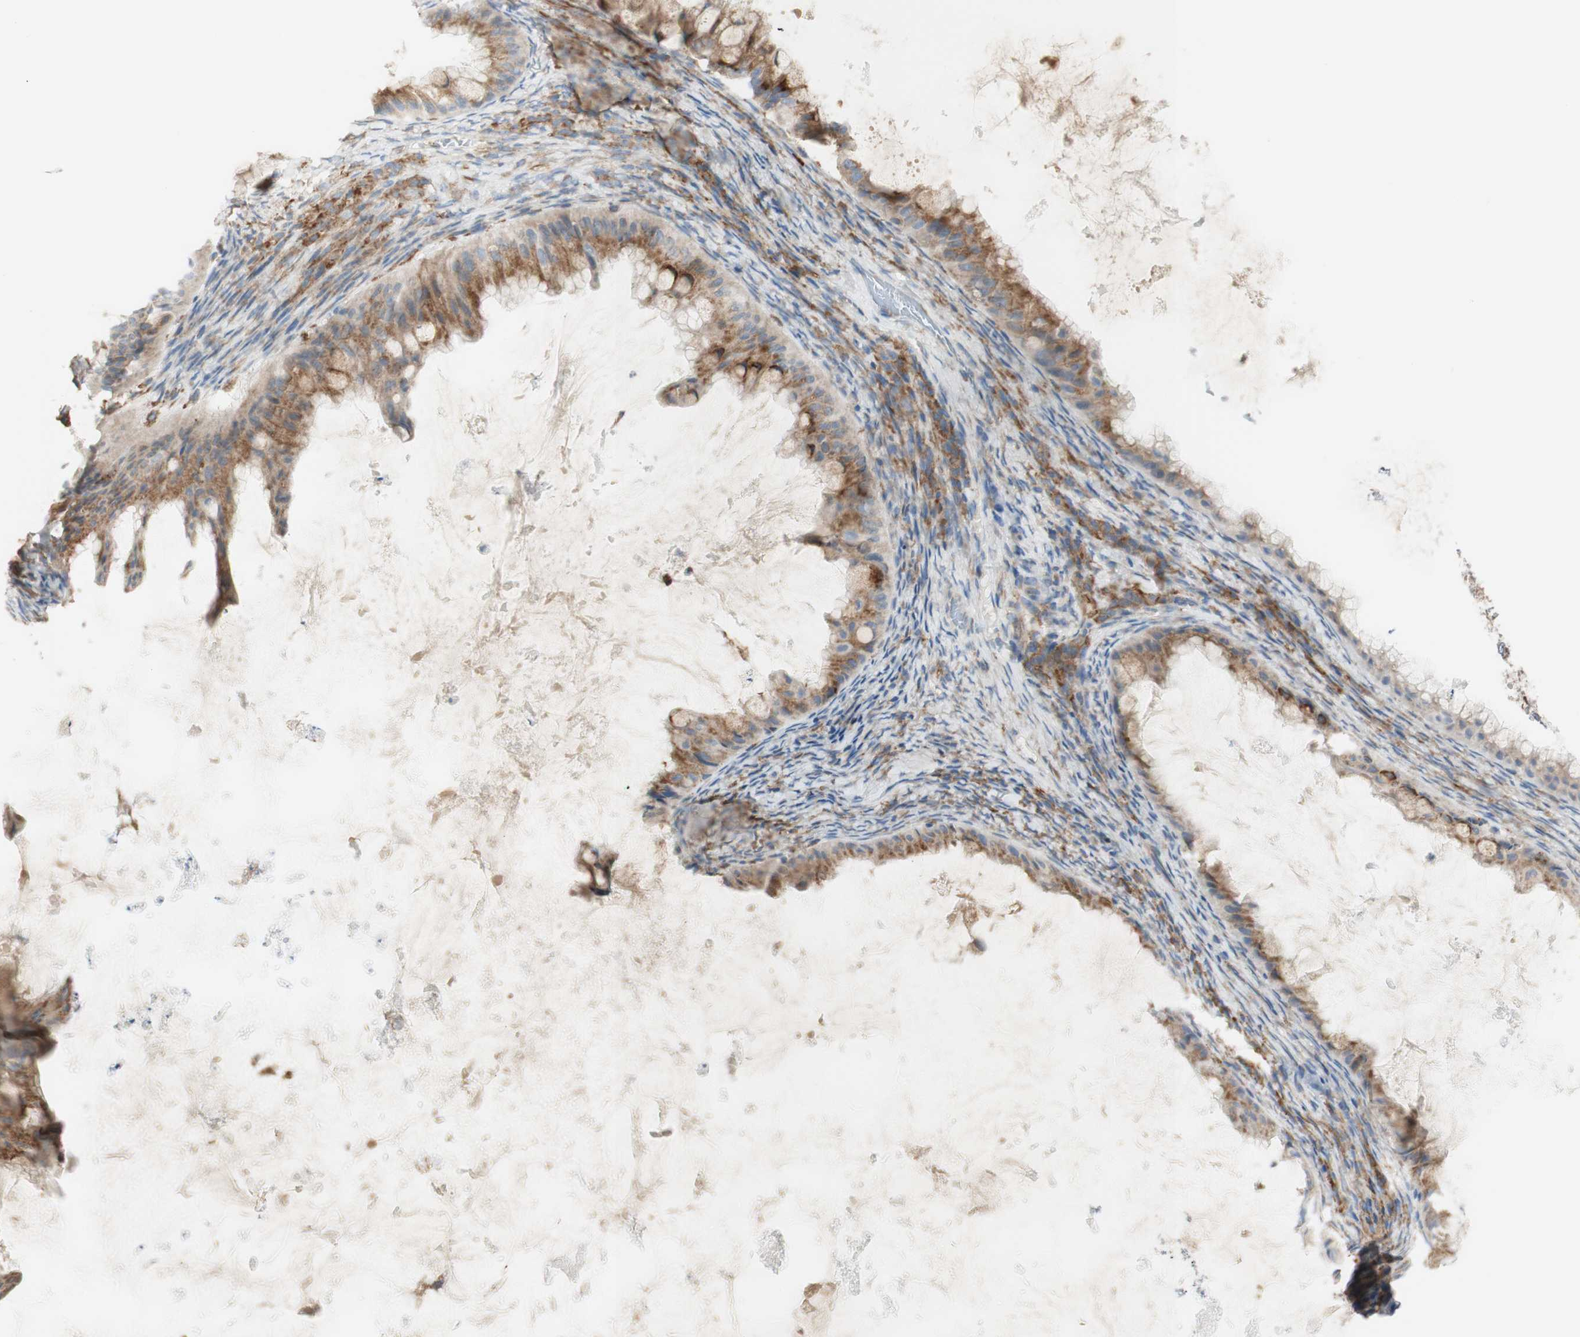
{"staining": {"intensity": "moderate", "quantity": ">75%", "location": "cytoplasmic/membranous"}, "tissue": "ovarian cancer", "cell_type": "Tumor cells", "image_type": "cancer", "snomed": [{"axis": "morphology", "description": "Cystadenocarcinoma, mucinous, NOS"}, {"axis": "topography", "description": "Ovary"}], "caption": "Mucinous cystadenocarcinoma (ovarian) was stained to show a protein in brown. There is medium levels of moderate cytoplasmic/membranous positivity in about >75% of tumor cells.", "gene": "MANF", "patient": {"sex": "female", "age": 61}}